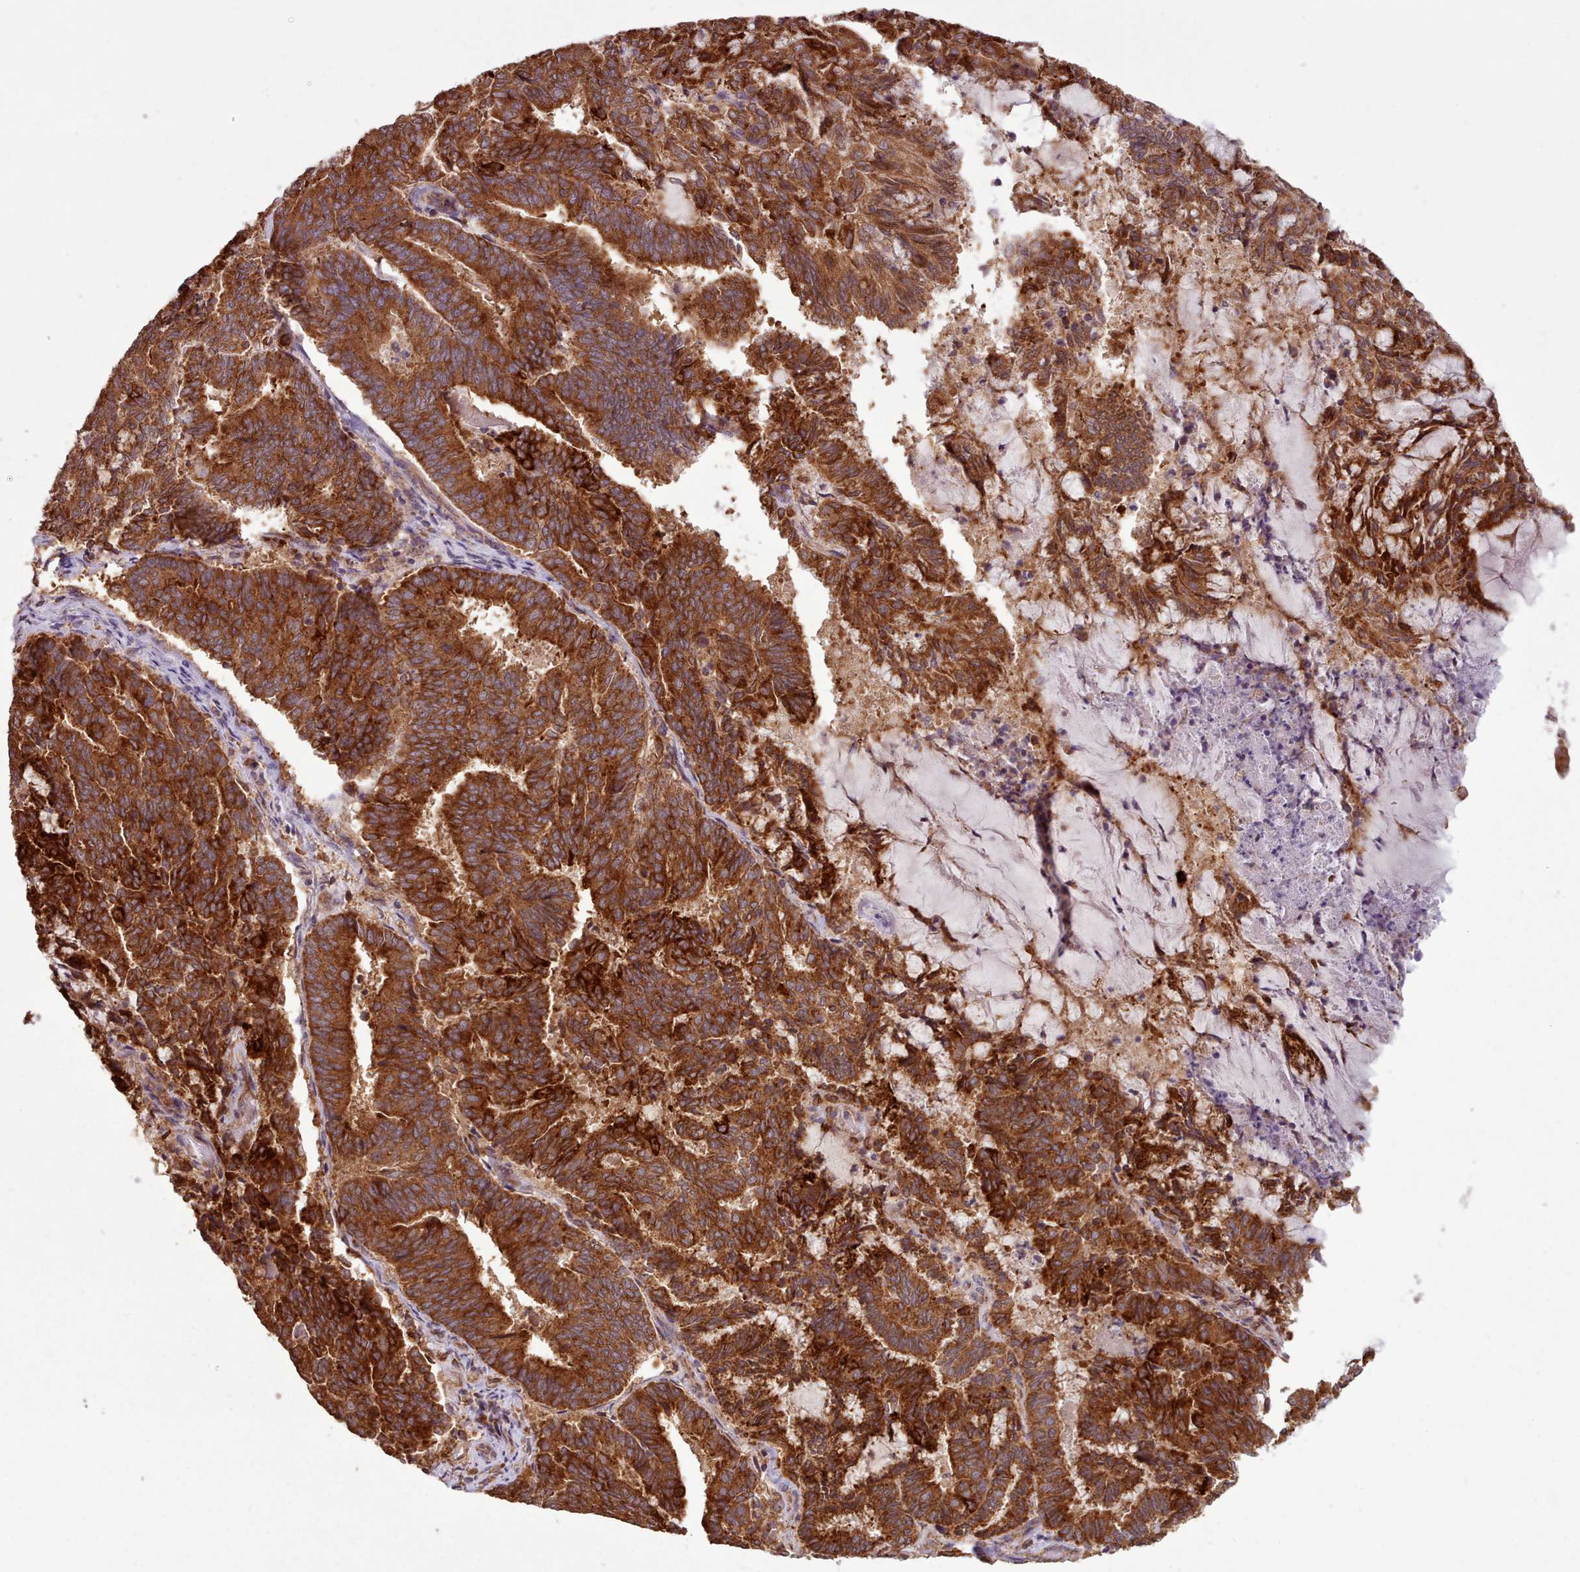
{"staining": {"intensity": "strong", "quantity": ">75%", "location": "cytoplasmic/membranous"}, "tissue": "endometrial cancer", "cell_type": "Tumor cells", "image_type": "cancer", "snomed": [{"axis": "morphology", "description": "Adenocarcinoma, NOS"}, {"axis": "topography", "description": "Endometrium"}], "caption": "Human adenocarcinoma (endometrial) stained with a brown dye displays strong cytoplasmic/membranous positive positivity in approximately >75% of tumor cells.", "gene": "CRYBG1", "patient": {"sex": "female", "age": 80}}